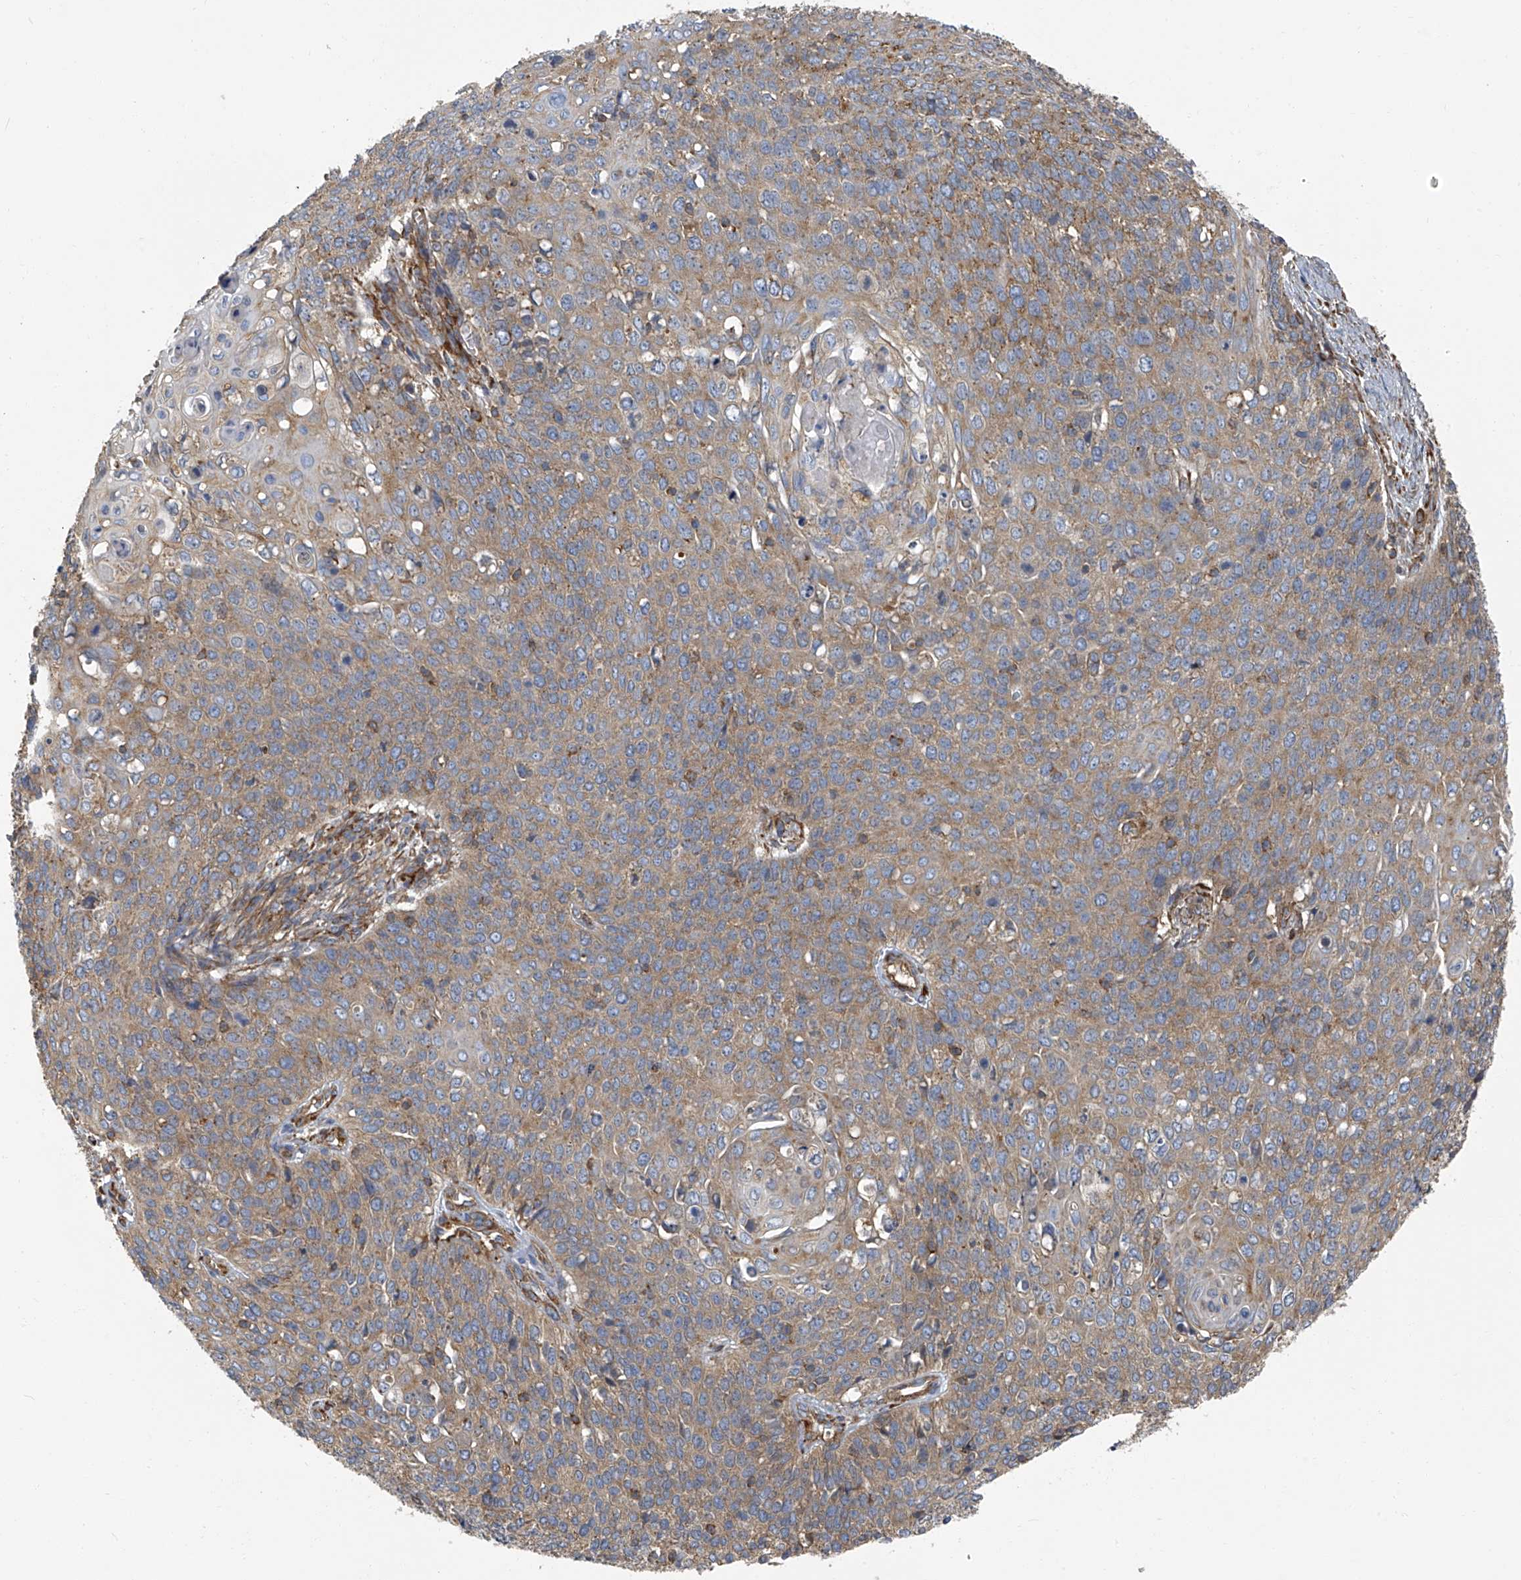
{"staining": {"intensity": "moderate", "quantity": ">75%", "location": "cytoplasmic/membranous"}, "tissue": "cervical cancer", "cell_type": "Tumor cells", "image_type": "cancer", "snomed": [{"axis": "morphology", "description": "Squamous cell carcinoma, NOS"}, {"axis": "topography", "description": "Cervix"}], "caption": "Protein expression analysis of cervical cancer (squamous cell carcinoma) exhibits moderate cytoplasmic/membranous staining in about >75% of tumor cells.", "gene": "SEPTIN7", "patient": {"sex": "female", "age": 39}}